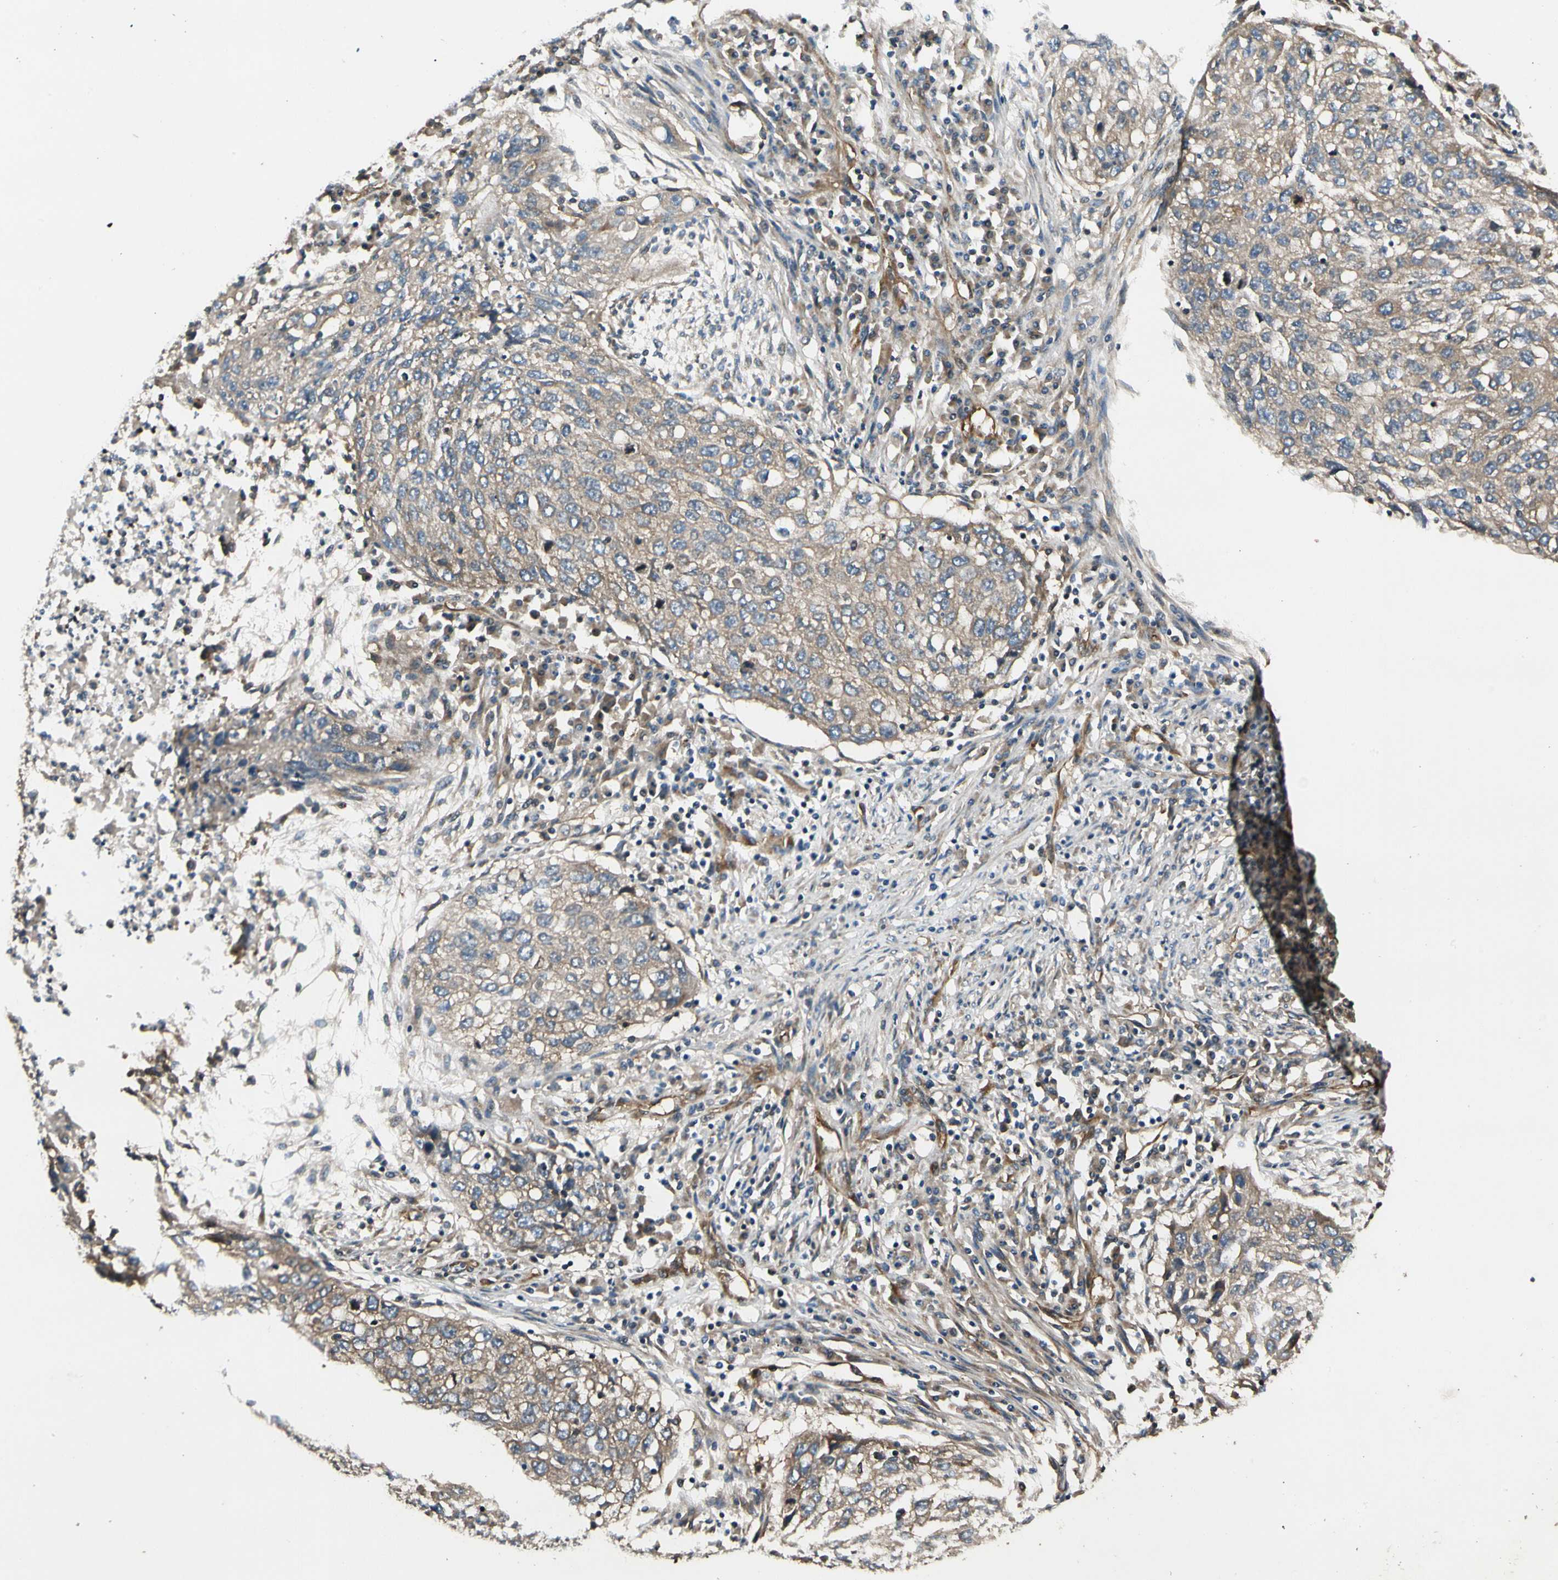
{"staining": {"intensity": "weak", "quantity": ">75%", "location": "cytoplasmic/membranous"}, "tissue": "lung cancer", "cell_type": "Tumor cells", "image_type": "cancer", "snomed": [{"axis": "morphology", "description": "Squamous cell carcinoma, NOS"}, {"axis": "topography", "description": "Lung"}], "caption": "Immunohistochemistry (IHC) of human squamous cell carcinoma (lung) displays low levels of weak cytoplasmic/membranous positivity in about >75% of tumor cells.", "gene": "ROCK2", "patient": {"sex": "female", "age": 63}}